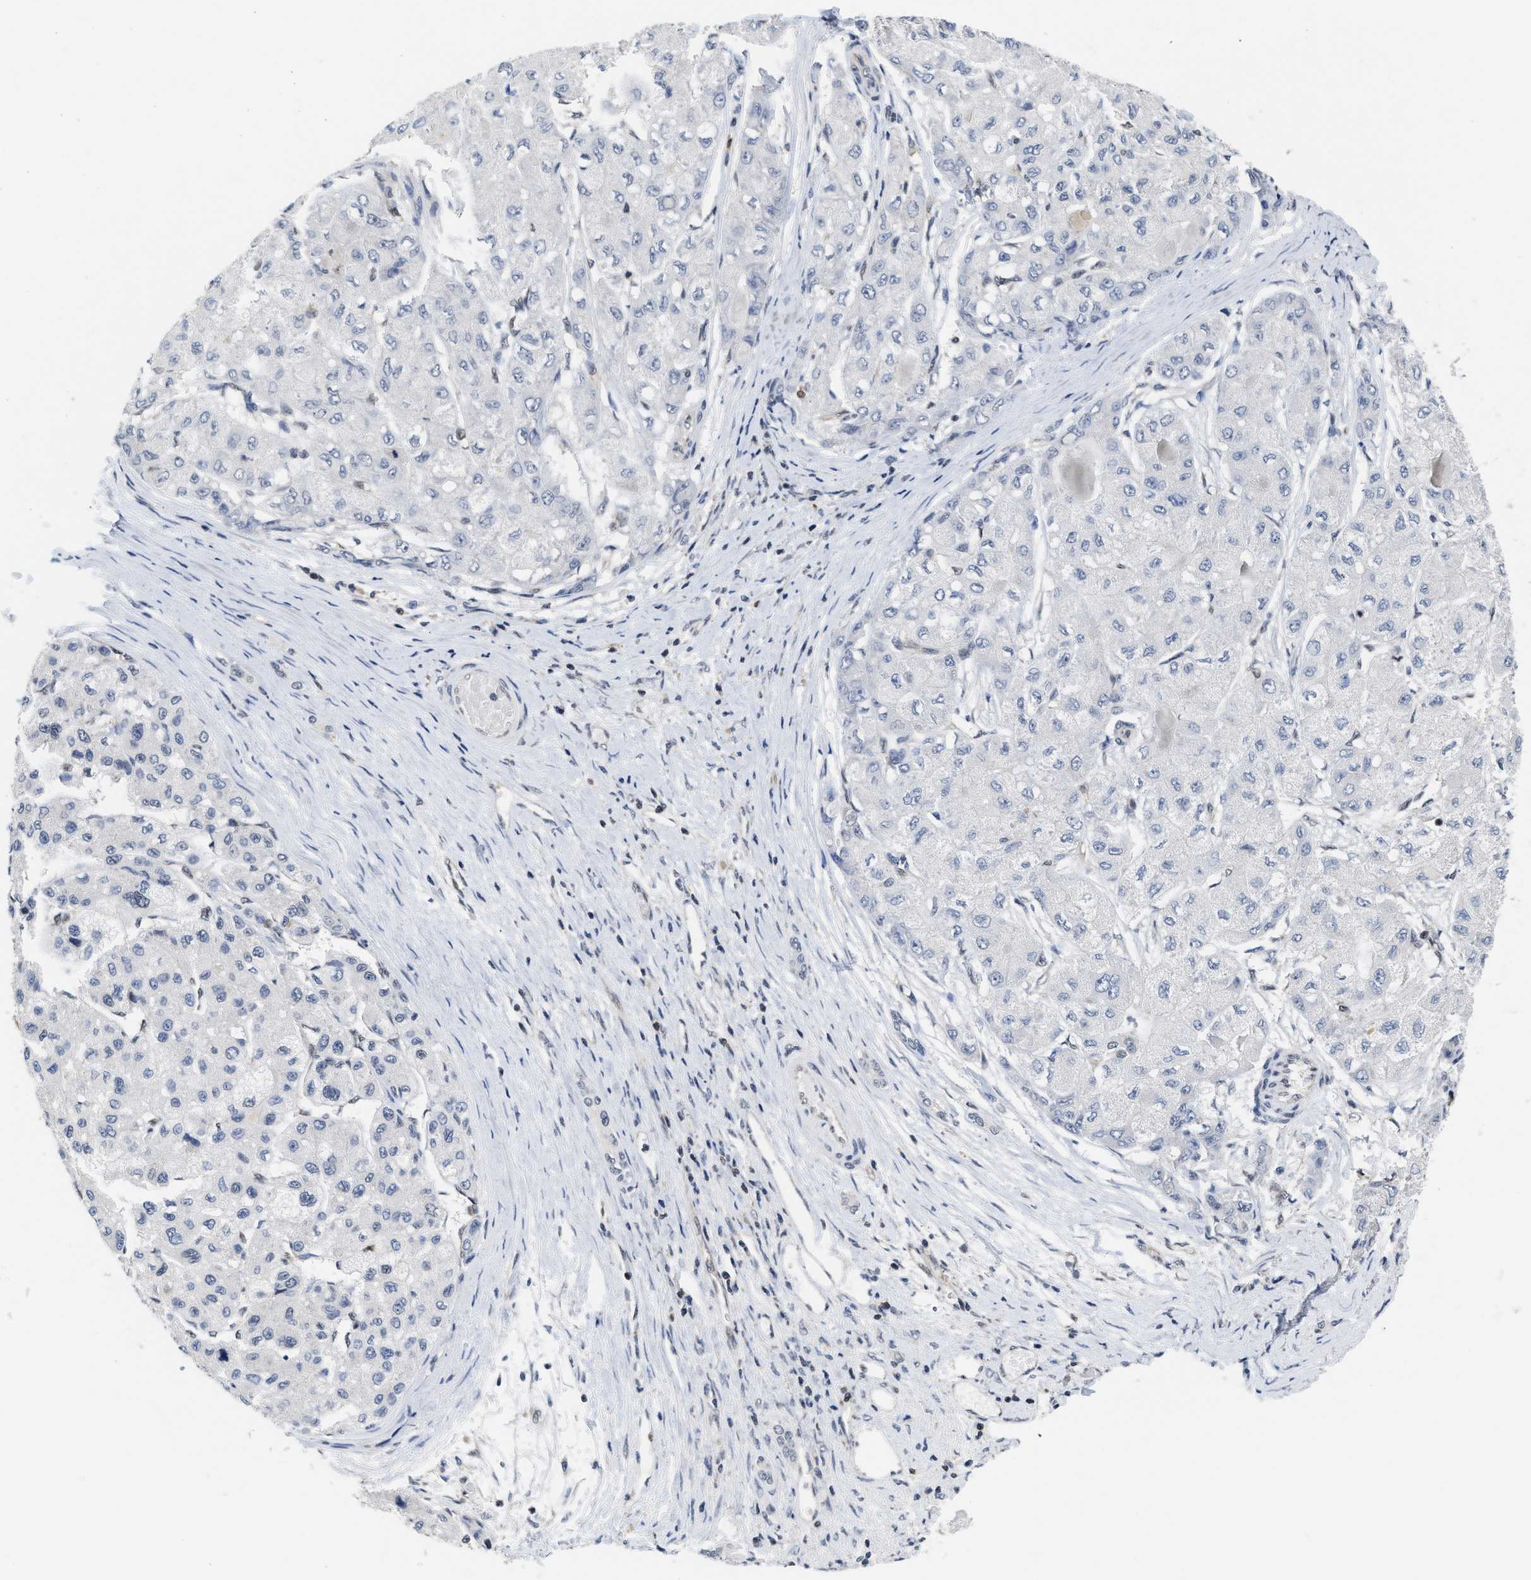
{"staining": {"intensity": "negative", "quantity": "none", "location": "none"}, "tissue": "liver cancer", "cell_type": "Tumor cells", "image_type": "cancer", "snomed": [{"axis": "morphology", "description": "Carcinoma, Hepatocellular, NOS"}, {"axis": "topography", "description": "Liver"}], "caption": "Immunohistochemistry (IHC) histopathology image of neoplastic tissue: liver hepatocellular carcinoma stained with DAB shows no significant protein expression in tumor cells. (Brightfield microscopy of DAB (3,3'-diaminobenzidine) immunohistochemistry at high magnification).", "gene": "HIF1A", "patient": {"sex": "male", "age": 80}}